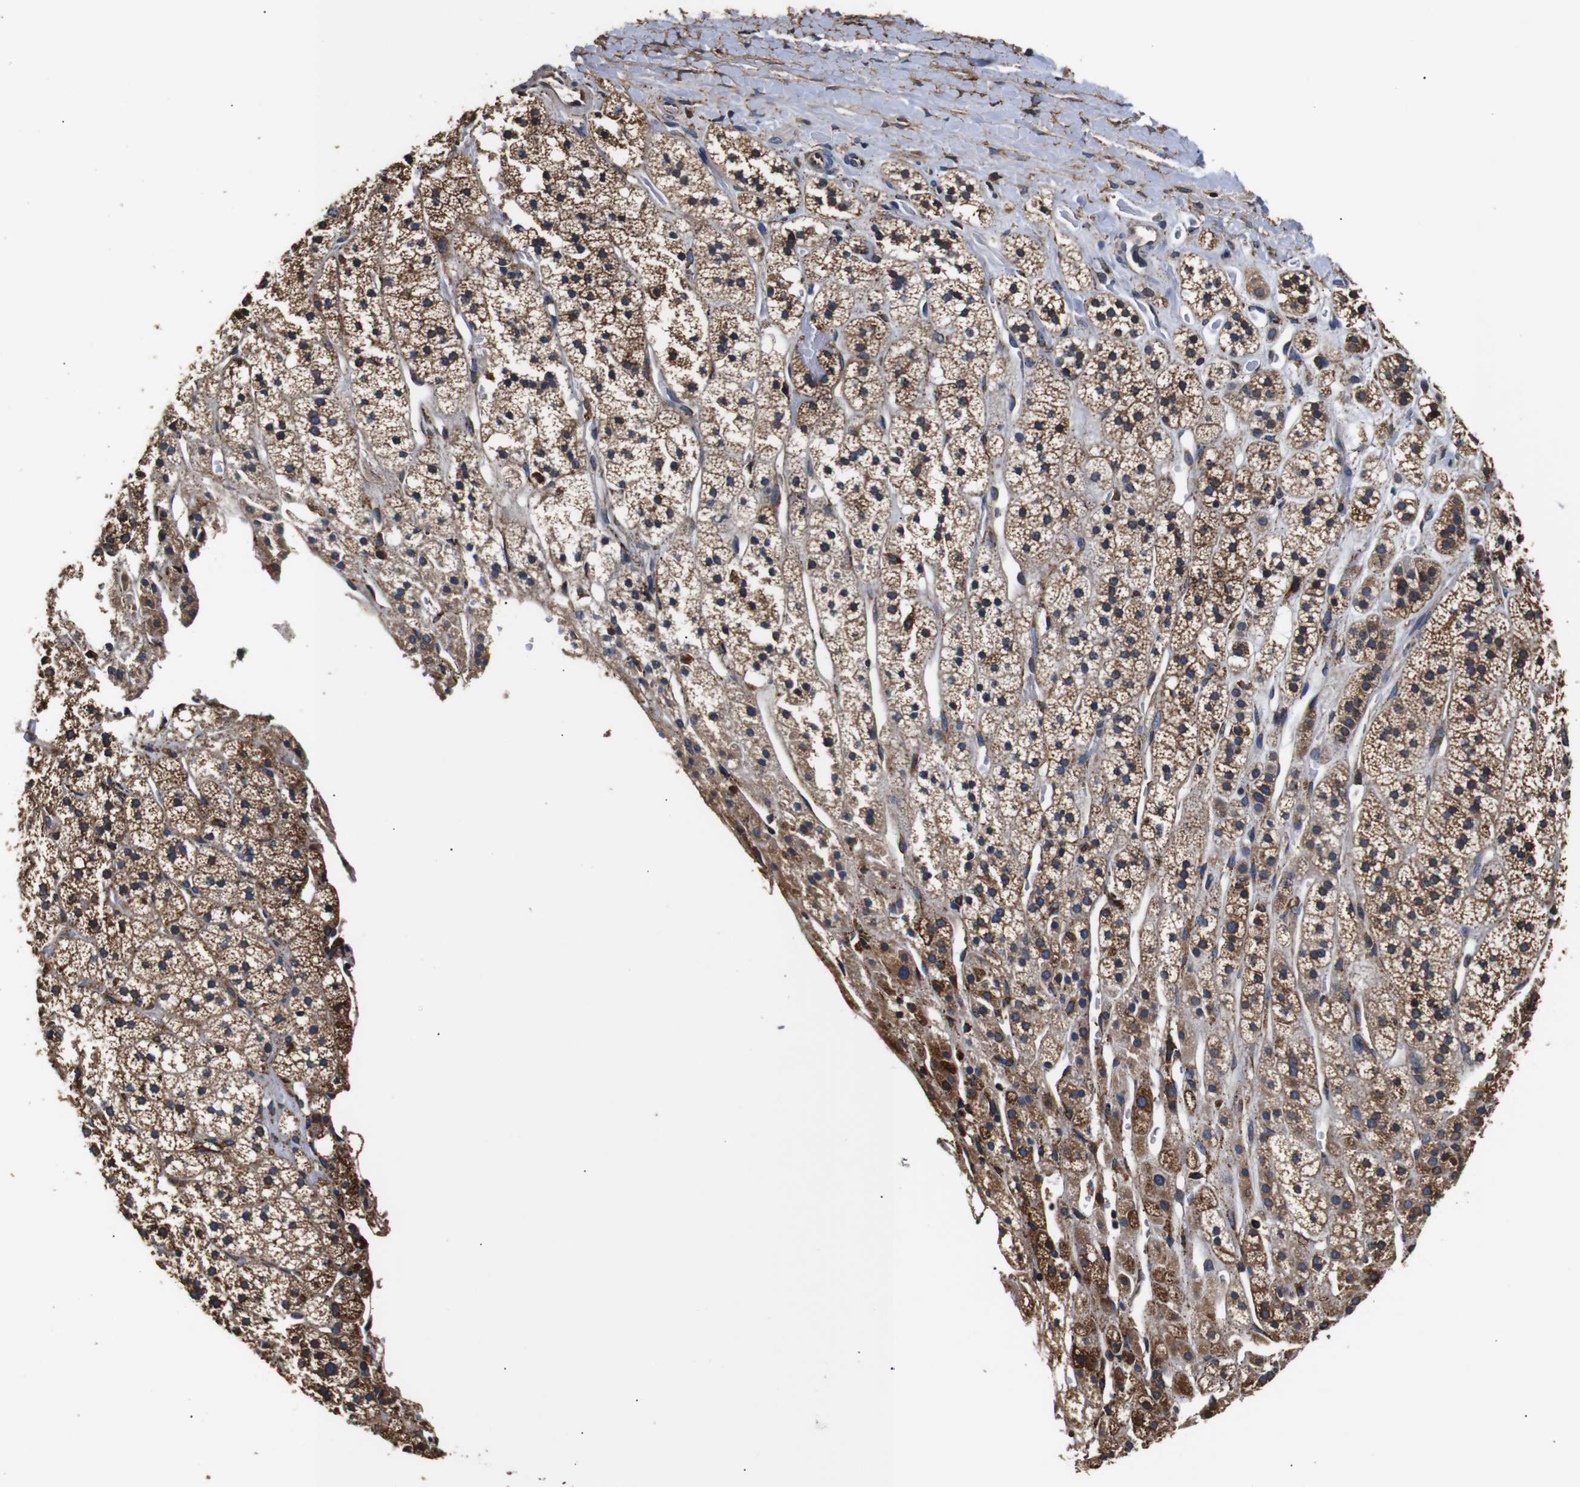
{"staining": {"intensity": "moderate", "quantity": ">75%", "location": "cytoplasmic/membranous"}, "tissue": "adrenal gland", "cell_type": "Glandular cells", "image_type": "normal", "snomed": [{"axis": "morphology", "description": "Normal tissue, NOS"}, {"axis": "topography", "description": "Adrenal gland"}], "caption": "Normal adrenal gland displays moderate cytoplasmic/membranous expression in about >75% of glandular cells, visualized by immunohistochemistry. (DAB (3,3'-diaminobenzidine) IHC with brightfield microscopy, high magnification).", "gene": "HHIP", "patient": {"sex": "male", "age": 56}}